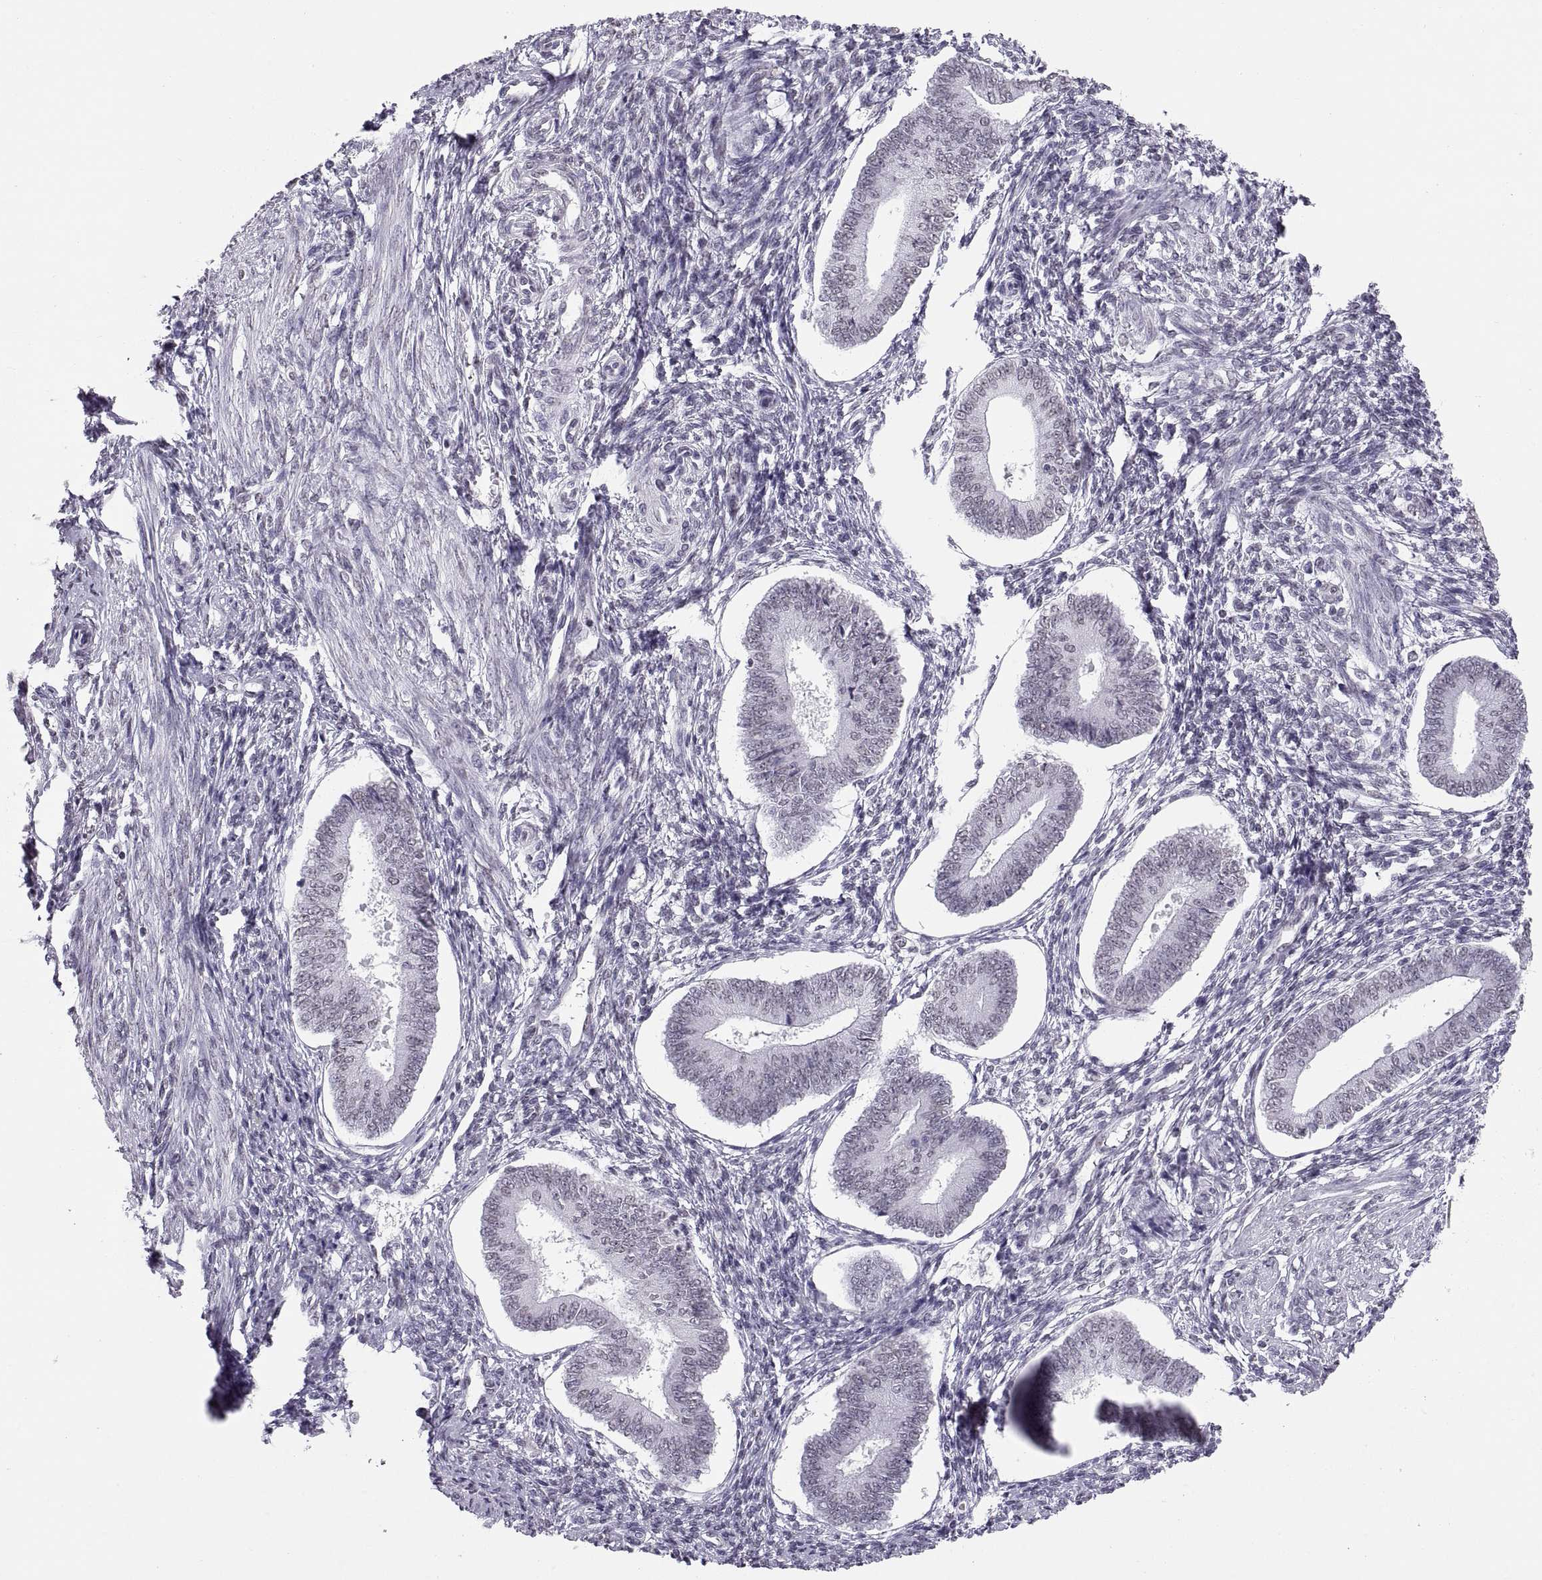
{"staining": {"intensity": "negative", "quantity": "none", "location": "none"}, "tissue": "endometrium", "cell_type": "Cells in endometrial stroma", "image_type": "normal", "snomed": [{"axis": "morphology", "description": "Normal tissue, NOS"}, {"axis": "topography", "description": "Endometrium"}], "caption": "DAB (3,3'-diaminobenzidine) immunohistochemical staining of unremarkable endometrium exhibits no significant staining in cells in endometrial stroma. (DAB (3,3'-diaminobenzidine) immunohistochemistry (IHC), high magnification).", "gene": "CARTPT", "patient": {"sex": "female", "age": 42}}